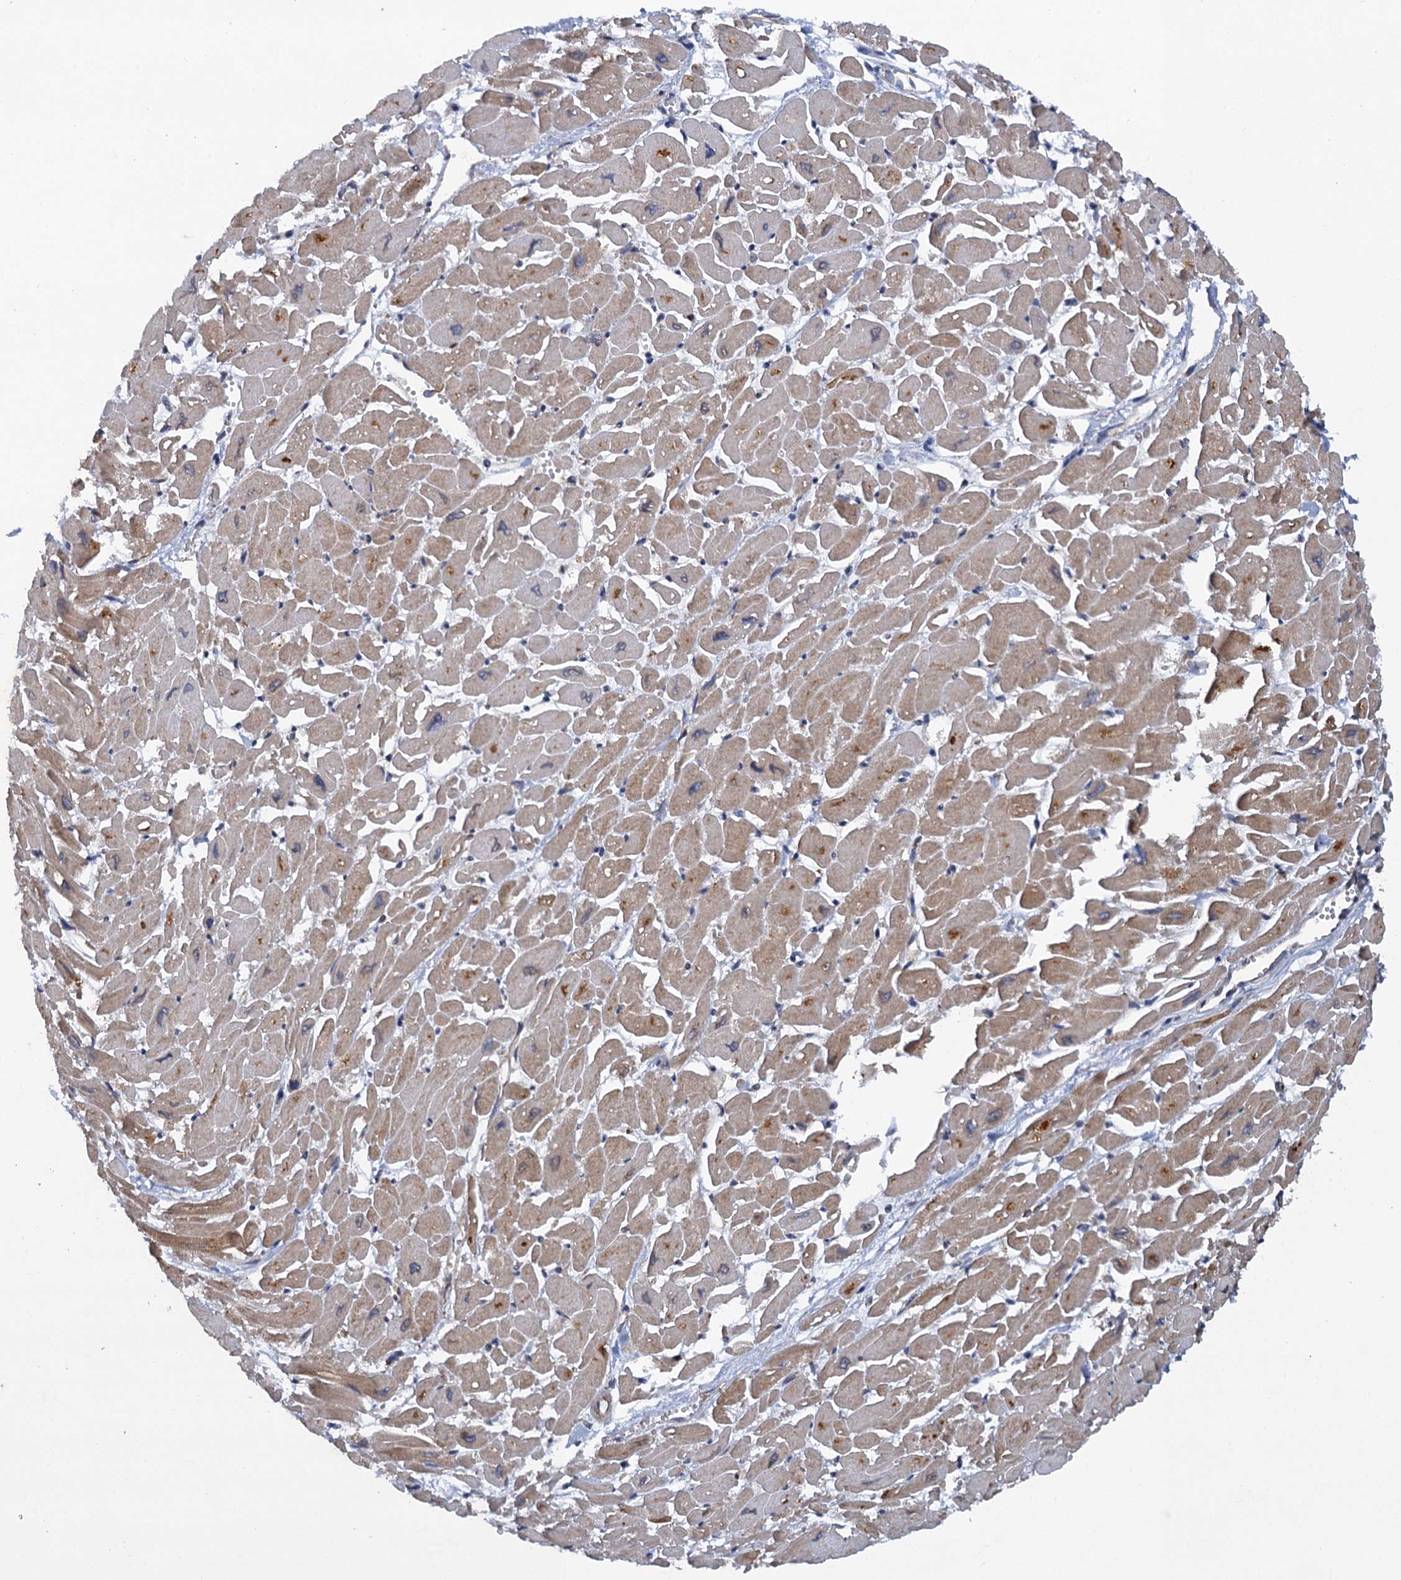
{"staining": {"intensity": "moderate", "quantity": "25%-75%", "location": "cytoplasmic/membranous"}, "tissue": "heart muscle", "cell_type": "Cardiomyocytes", "image_type": "normal", "snomed": [{"axis": "morphology", "description": "Normal tissue, NOS"}, {"axis": "topography", "description": "Heart"}], "caption": "Immunohistochemical staining of normal heart muscle demonstrates moderate cytoplasmic/membranous protein positivity in about 25%-75% of cardiomyocytes. The protein of interest is stained brown, and the nuclei are stained in blue (DAB (3,3'-diaminobenzidine) IHC with brightfield microscopy, high magnification).", "gene": "ARMC5", "patient": {"sex": "male", "age": 54}}